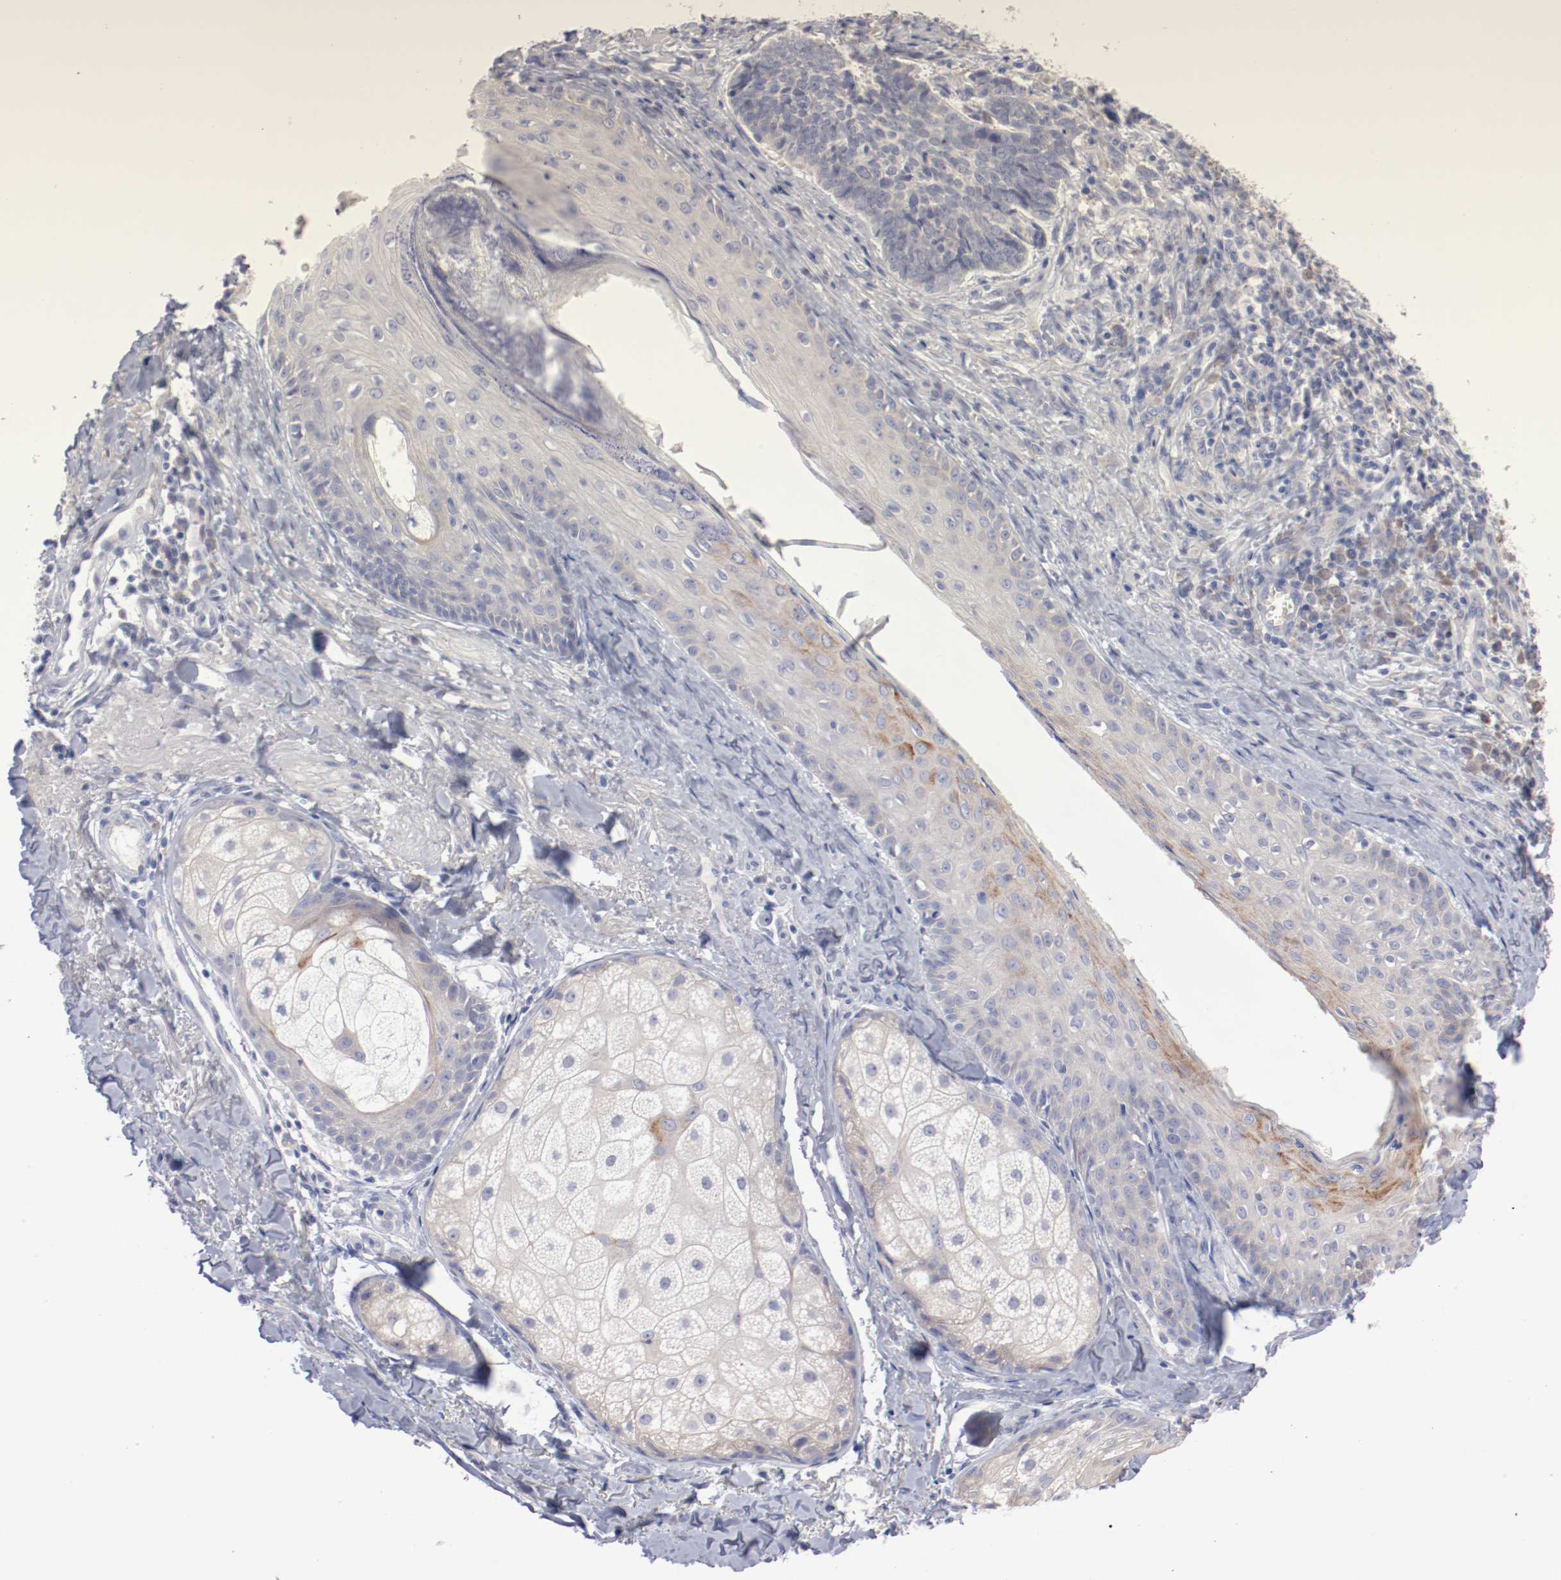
{"staining": {"intensity": "weak", "quantity": "<25%", "location": "cytoplasmic/membranous"}, "tissue": "skin cancer", "cell_type": "Tumor cells", "image_type": "cancer", "snomed": [{"axis": "morphology", "description": "Basal cell carcinoma"}, {"axis": "topography", "description": "Skin"}], "caption": "Skin cancer (basal cell carcinoma) stained for a protein using immunohistochemistry shows no positivity tumor cells.", "gene": "CPE", "patient": {"sex": "male", "age": 84}}